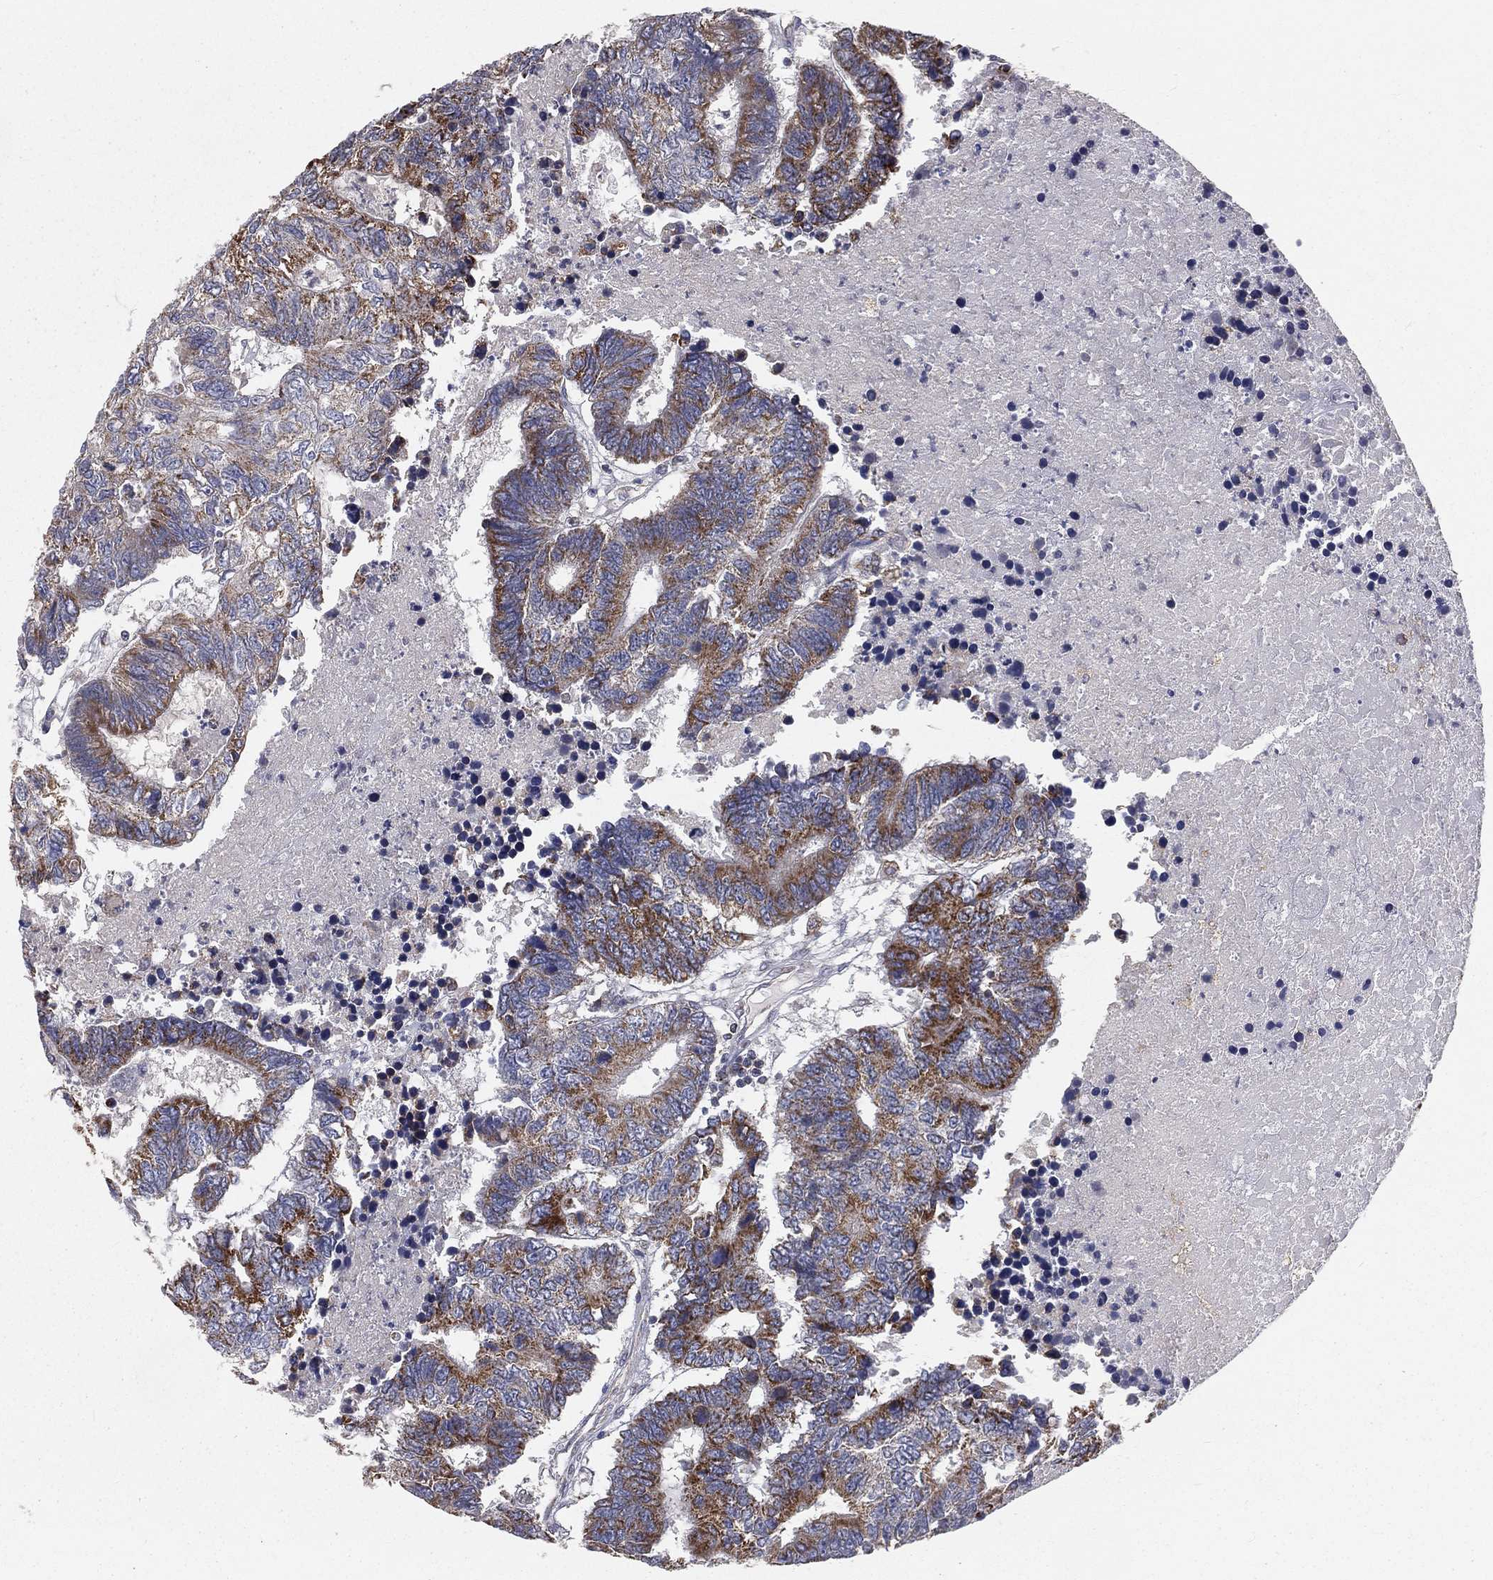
{"staining": {"intensity": "strong", "quantity": "<25%", "location": "cytoplasmic/membranous"}, "tissue": "colorectal cancer", "cell_type": "Tumor cells", "image_type": "cancer", "snomed": [{"axis": "morphology", "description": "Adenocarcinoma, NOS"}, {"axis": "topography", "description": "Colon"}], "caption": "Protein staining of adenocarcinoma (colorectal) tissue demonstrates strong cytoplasmic/membranous expression in about <25% of tumor cells.", "gene": "HADH", "patient": {"sex": "female", "age": 48}}